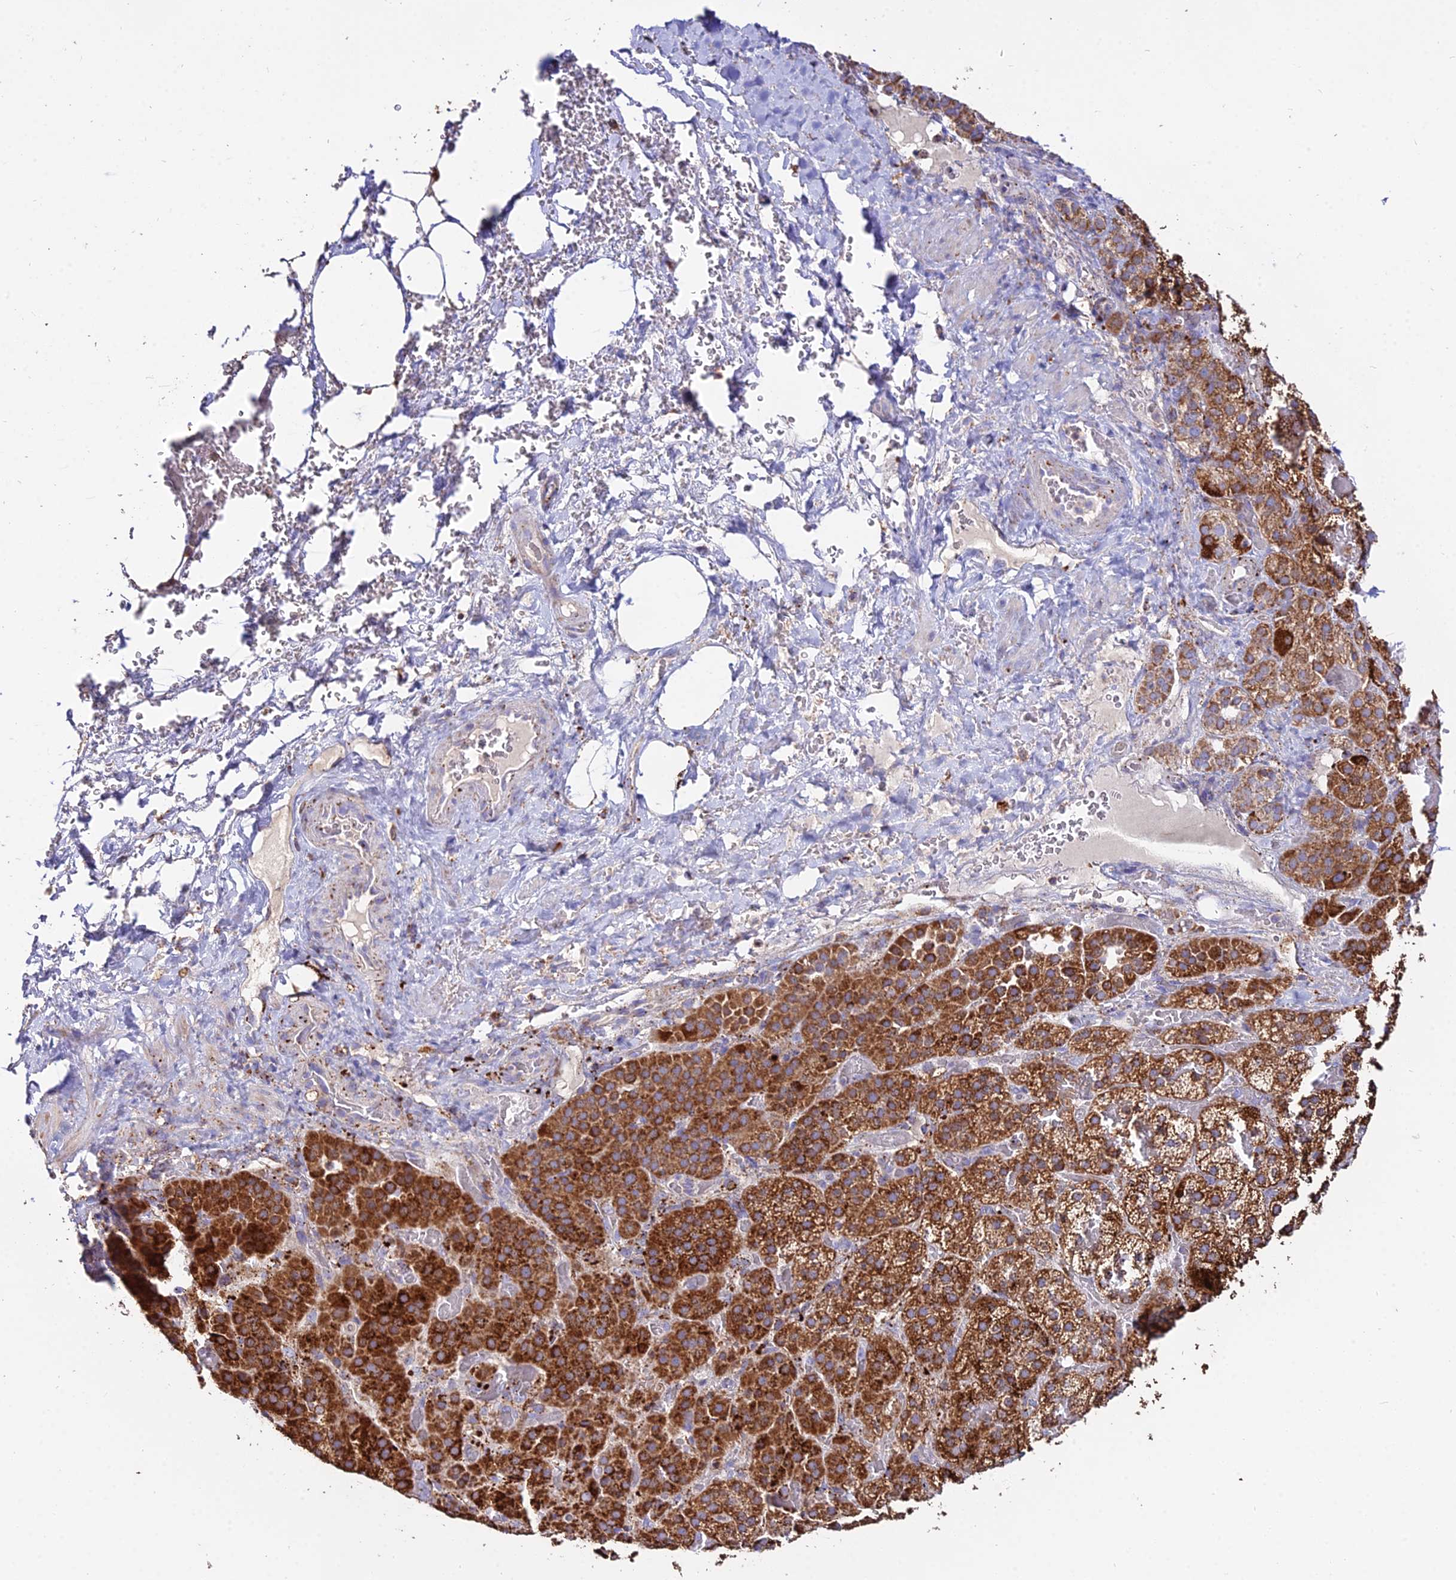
{"staining": {"intensity": "strong", "quantity": ">75%", "location": "cytoplasmic/membranous"}, "tissue": "adrenal gland", "cell_type": "Glandular cells", "image_type": "normal", "snomed": [{"axis": "morphology", "description": "Normal tissue, NOS"}, {"axis": "topography", "description": "Adrenal gland"}], "caption": "A brown stain labels strong cytoplasmic/membranous expression of a protein in glandular cells of benign human adrenal gland. (DAB IHC, brown staining for protein, blue staining for nuclei).", "gene": "PNLIPRP3", "patient": {"sex": "male", "age": 57}}